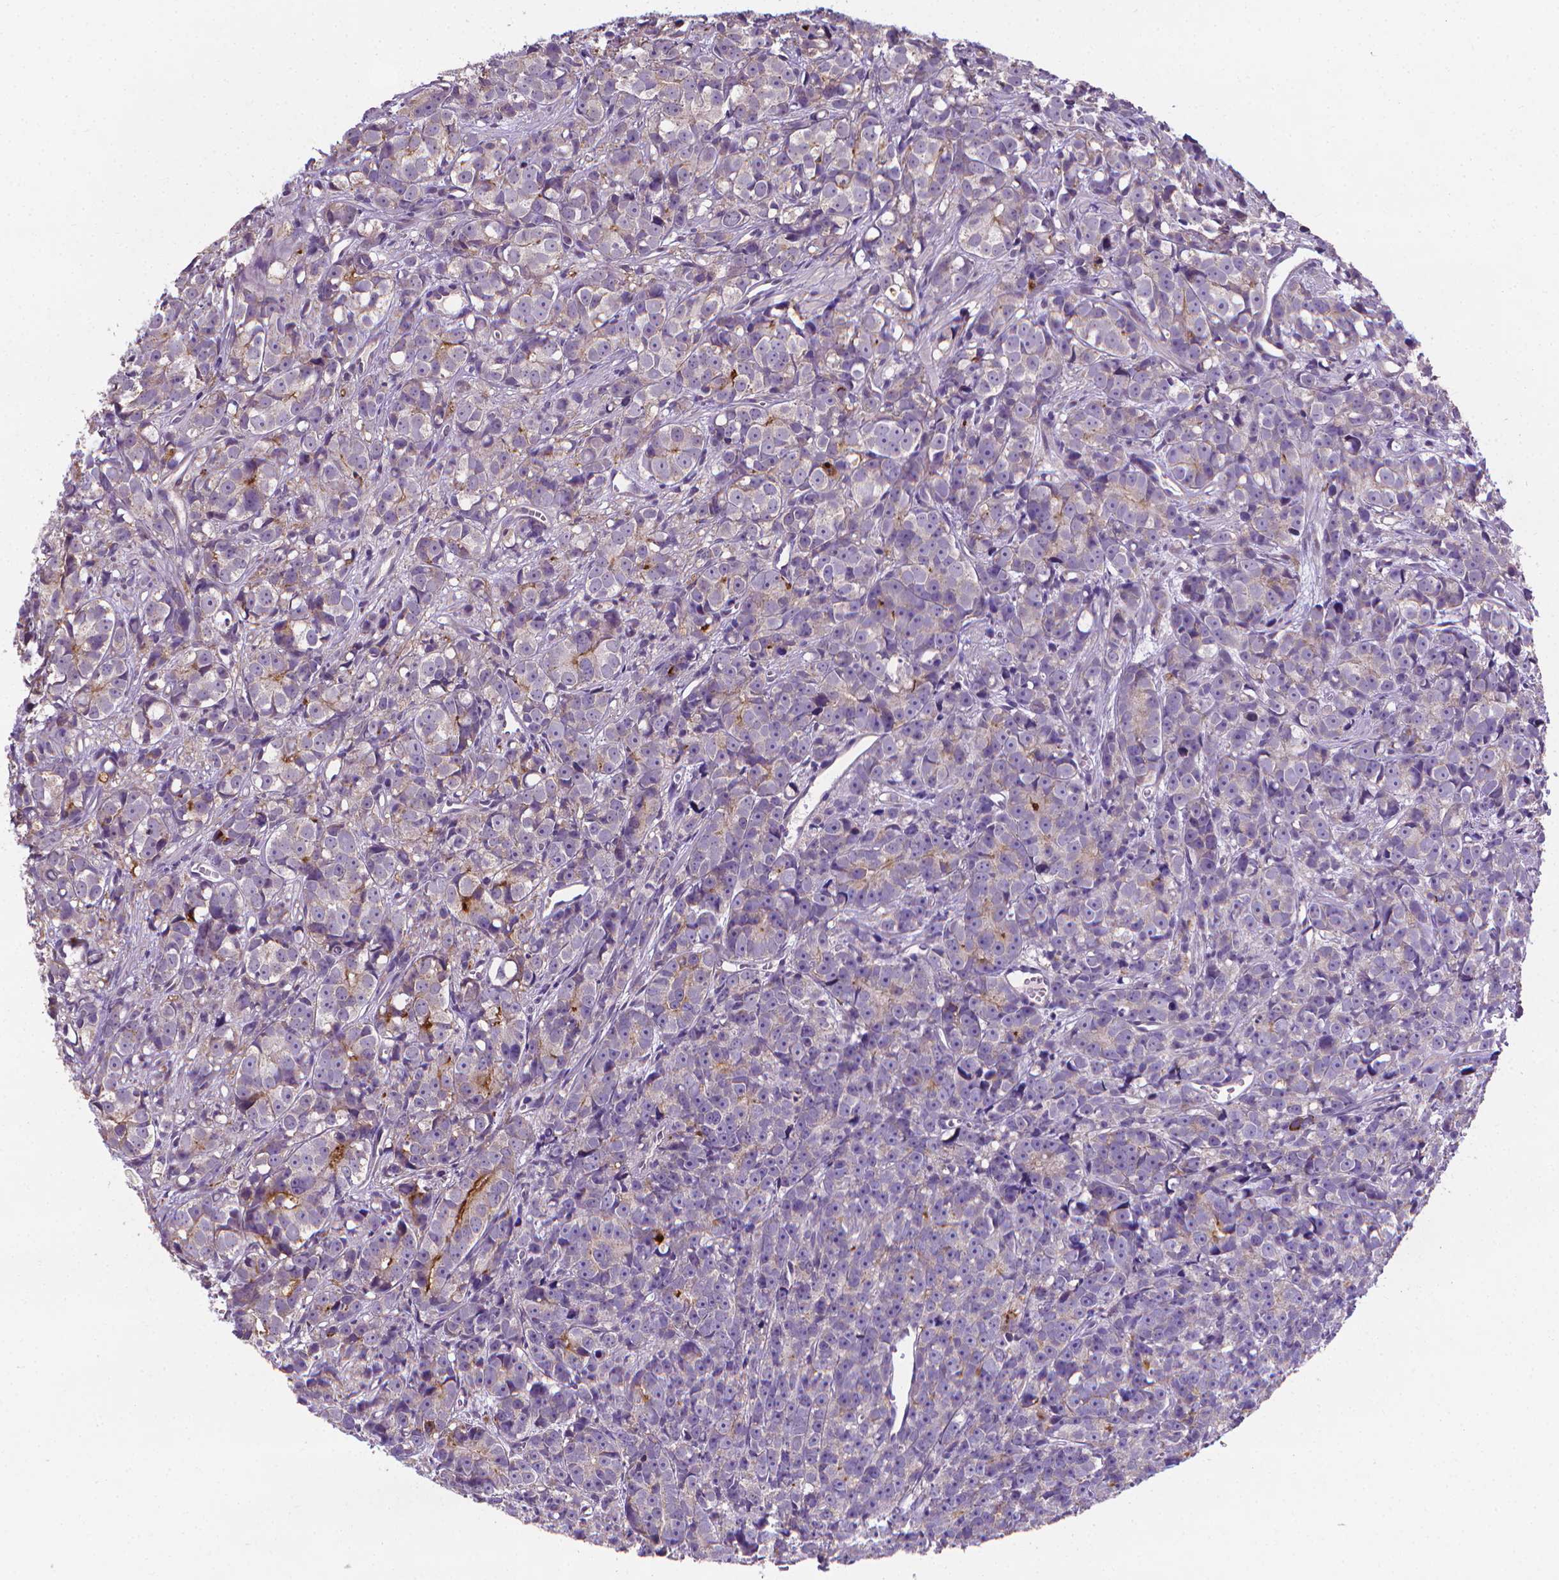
{"staining": {"intensity": "moderate", "quantity": "<25%", "location": "cytoplasmic/membranous"}, "tissue": "prostate cancer", "cell_type": "Tumor cells", "image_type": "cancer", "snomed": [{"axis": "morphology", "description": "Adenocarcinoma, High grade"}, {"axis": "topography", "description": "Prostate"}], "caption": "Tumor cells exhibit low levels of moderate cytoplasmic/membranous expression in about <25% of cells in human prostate cancer.", "gene": "GPR63", "patient": {"sex": "male", "age": 77}}